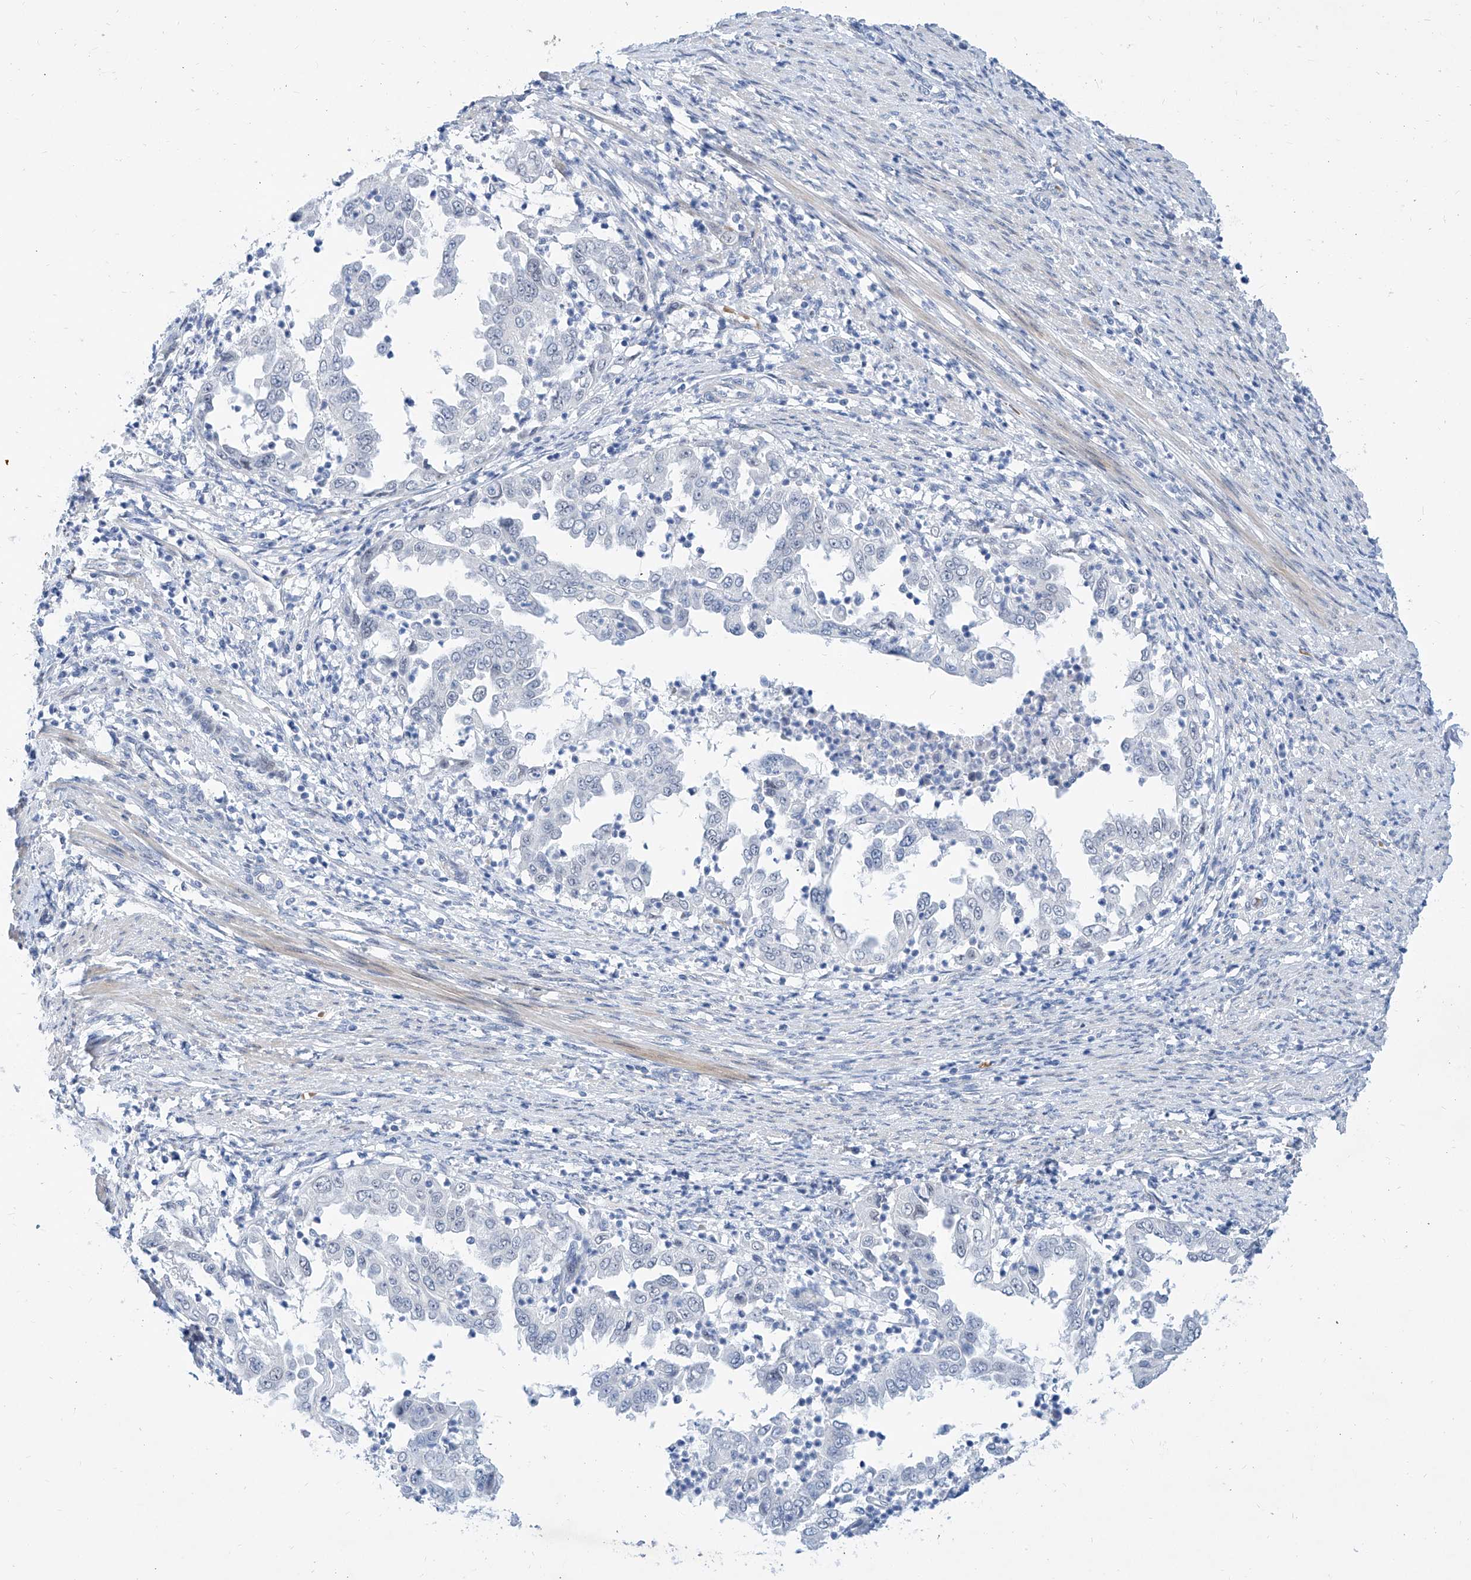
{"staining": {"intensity": "negative", "quantity": "none", "location": "none"}, "tissue": "endometrial cancer", "cell_type": "Tumor cells", "image_type": "cancer", "snomed": [{"axis": "morphology", "description": "Adenocarcinoma, NOS"}, {"axis": "topography", "description": "Endometrium"}], "caption": "Human adenocarcinoma (endometrial) stained for a protein using immunohistochemistry (IHC) demonstrates no staining in tumor cells.", "gene": "BPTF", "patient": {"sex": "female", "age": 85}}